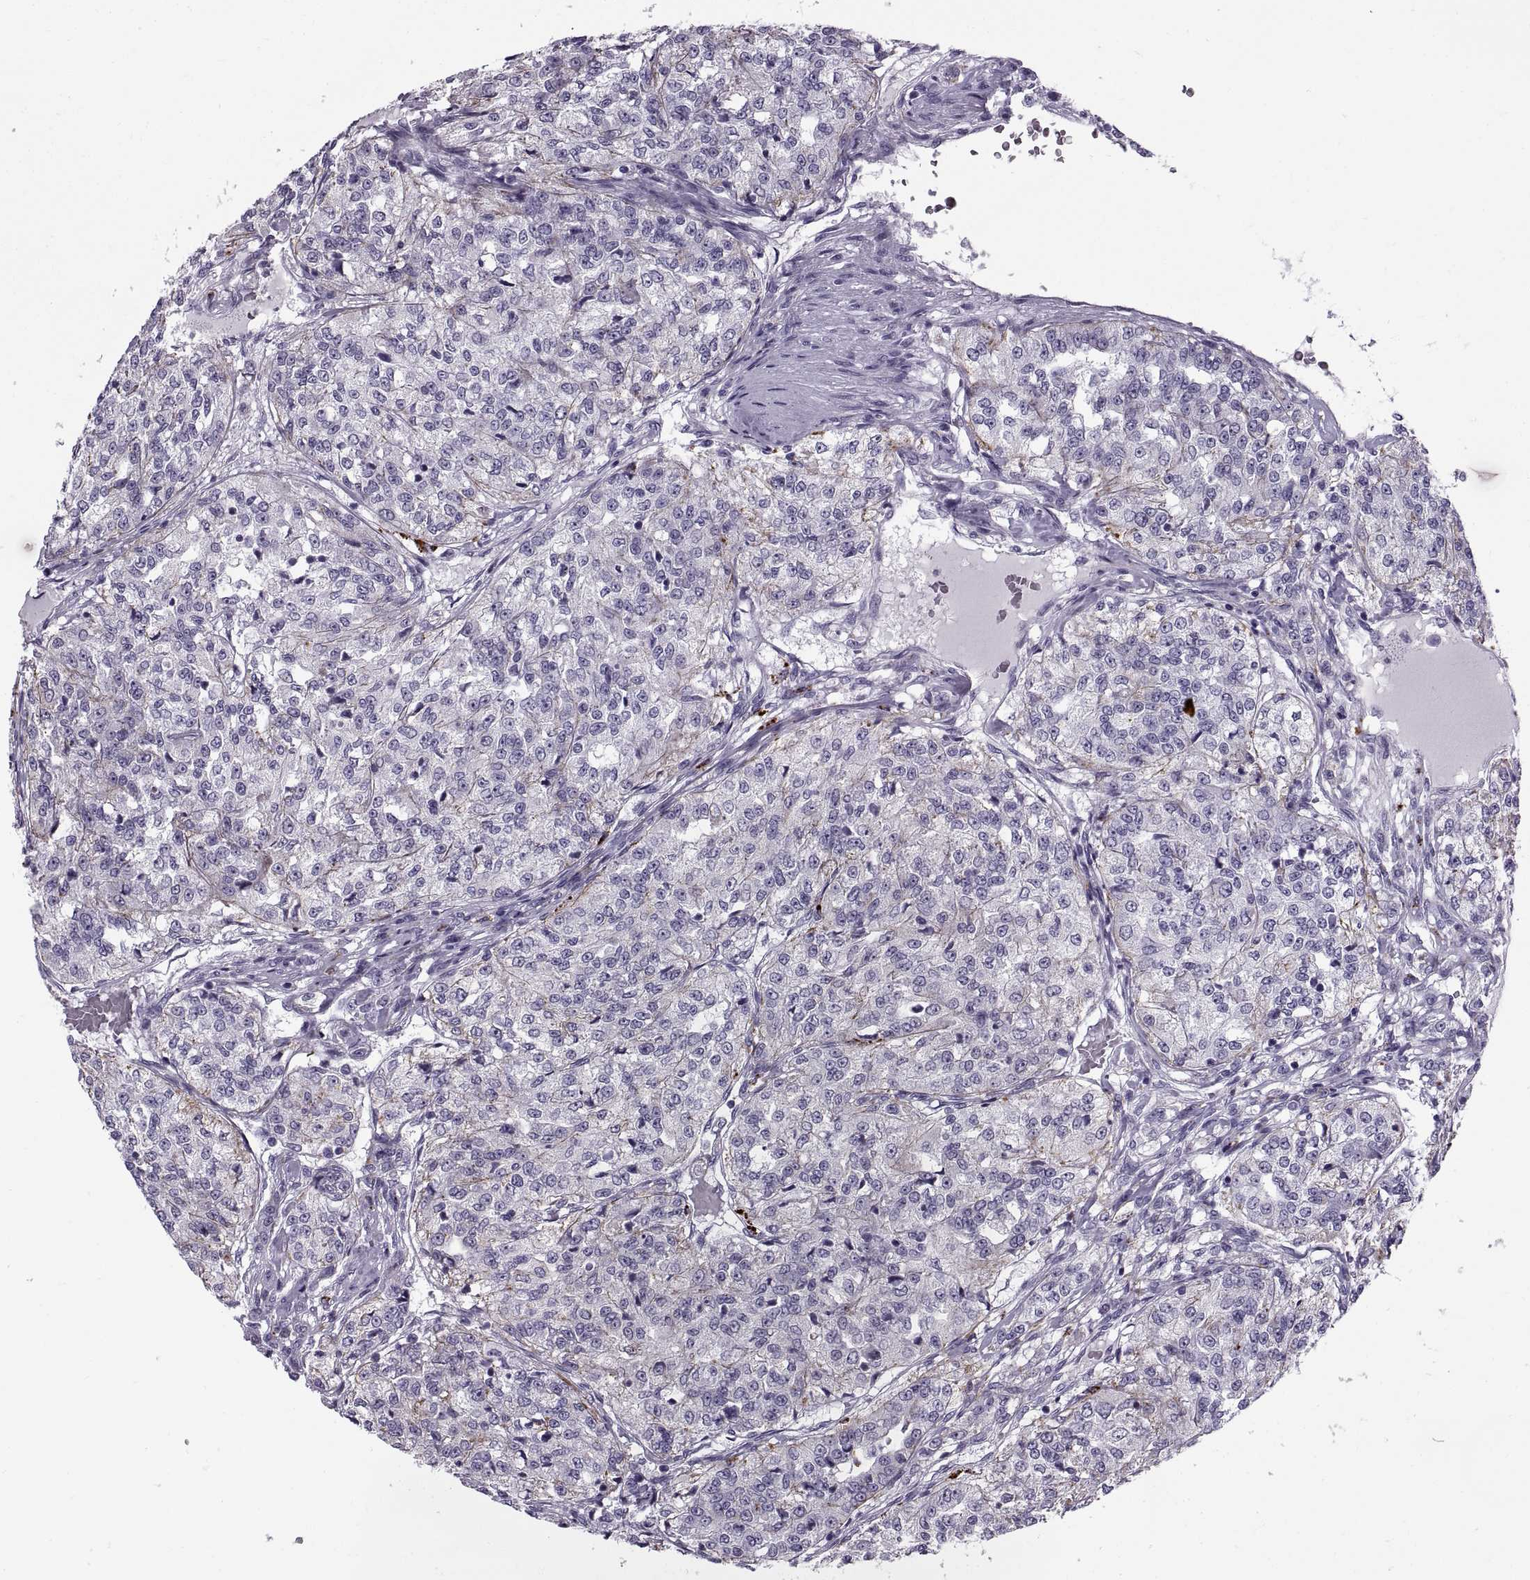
{"staining": {"intensity": "negative", "quantity": "none", "location": "none"}, "tissue": "renal cancer", "cell_type": "Tumor cells", "image_type": "cancer", "snomed": [{"axis": "morphology", "description": "Adenocarcinoma, NOS"}, {"axis": "topography", "description": "Kidney"}], "caption": "High magnification brightfield microscopy of renal adenocarcinoma stained with DAB (3,3'-diaminobenzidine) (brown) and counterstained with hematoxylin (blue): tumor cells show no significant expression. (Immunohistochemistry, brightfield microscopy, high magnification).", "gene": "CALCR", "patient": {"sex": "female", "age": 63}}